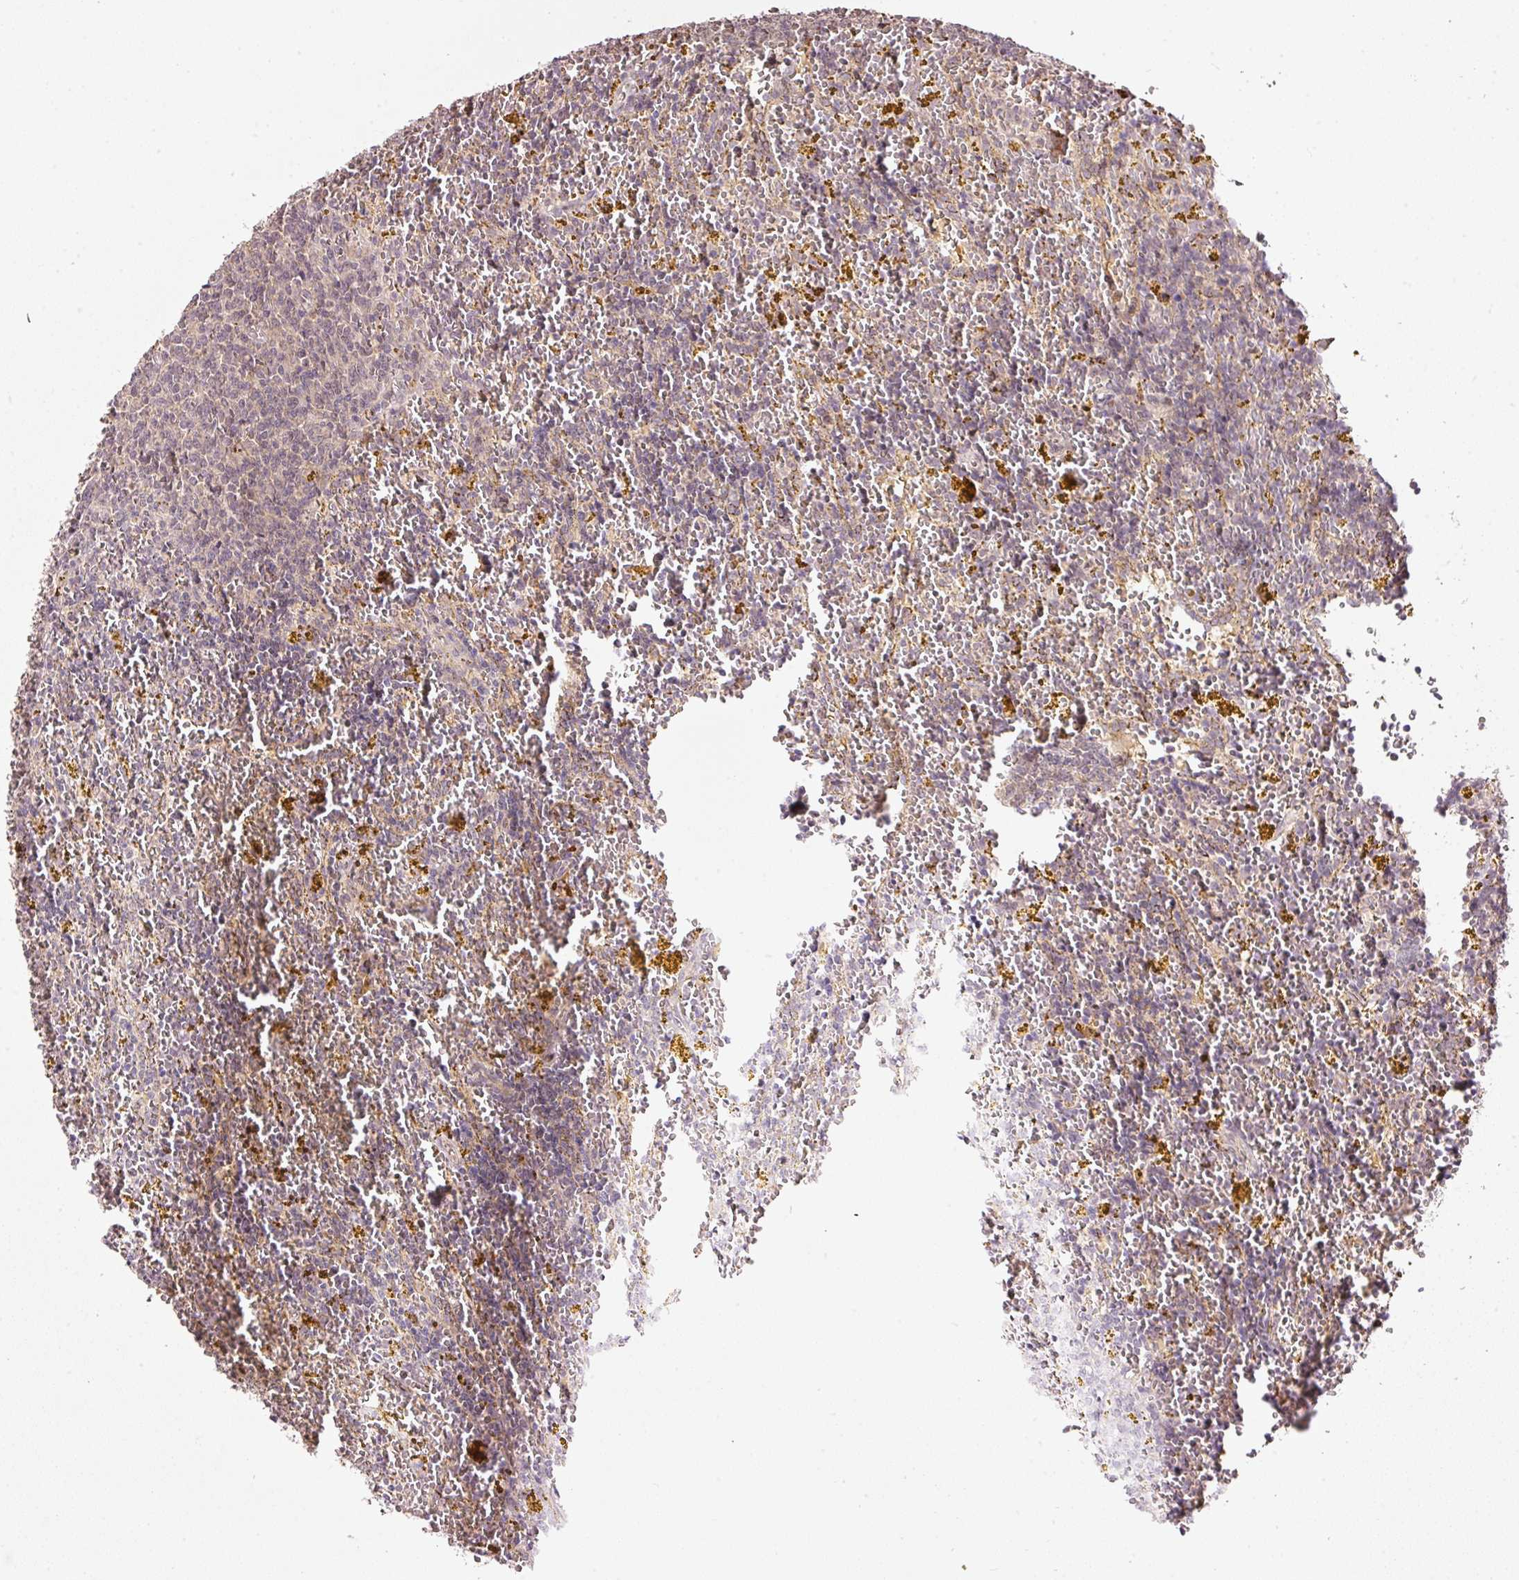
{"staining": {"intensity": "negative", "quantity": "none", "location": "none"}, "tissue": "lymphoma", "cell_type": "Tumor cells", "image_type": "cancer", "snomed": [{"axis": "morphology", "description": "Malignant lymphoma, non-Hodgkin's type, Low grade"}, {"axis": "topography", "description": "Spleen"}, {"axis": "topography", "description": "Lymph node"}], "caption": "This is a photomicrograph of immunohistochemistry staining of lymphoma, which shows no staining in tumor cells.", "gene": "PCDHB1", "patient": {"sex": "female", "age": 66}}